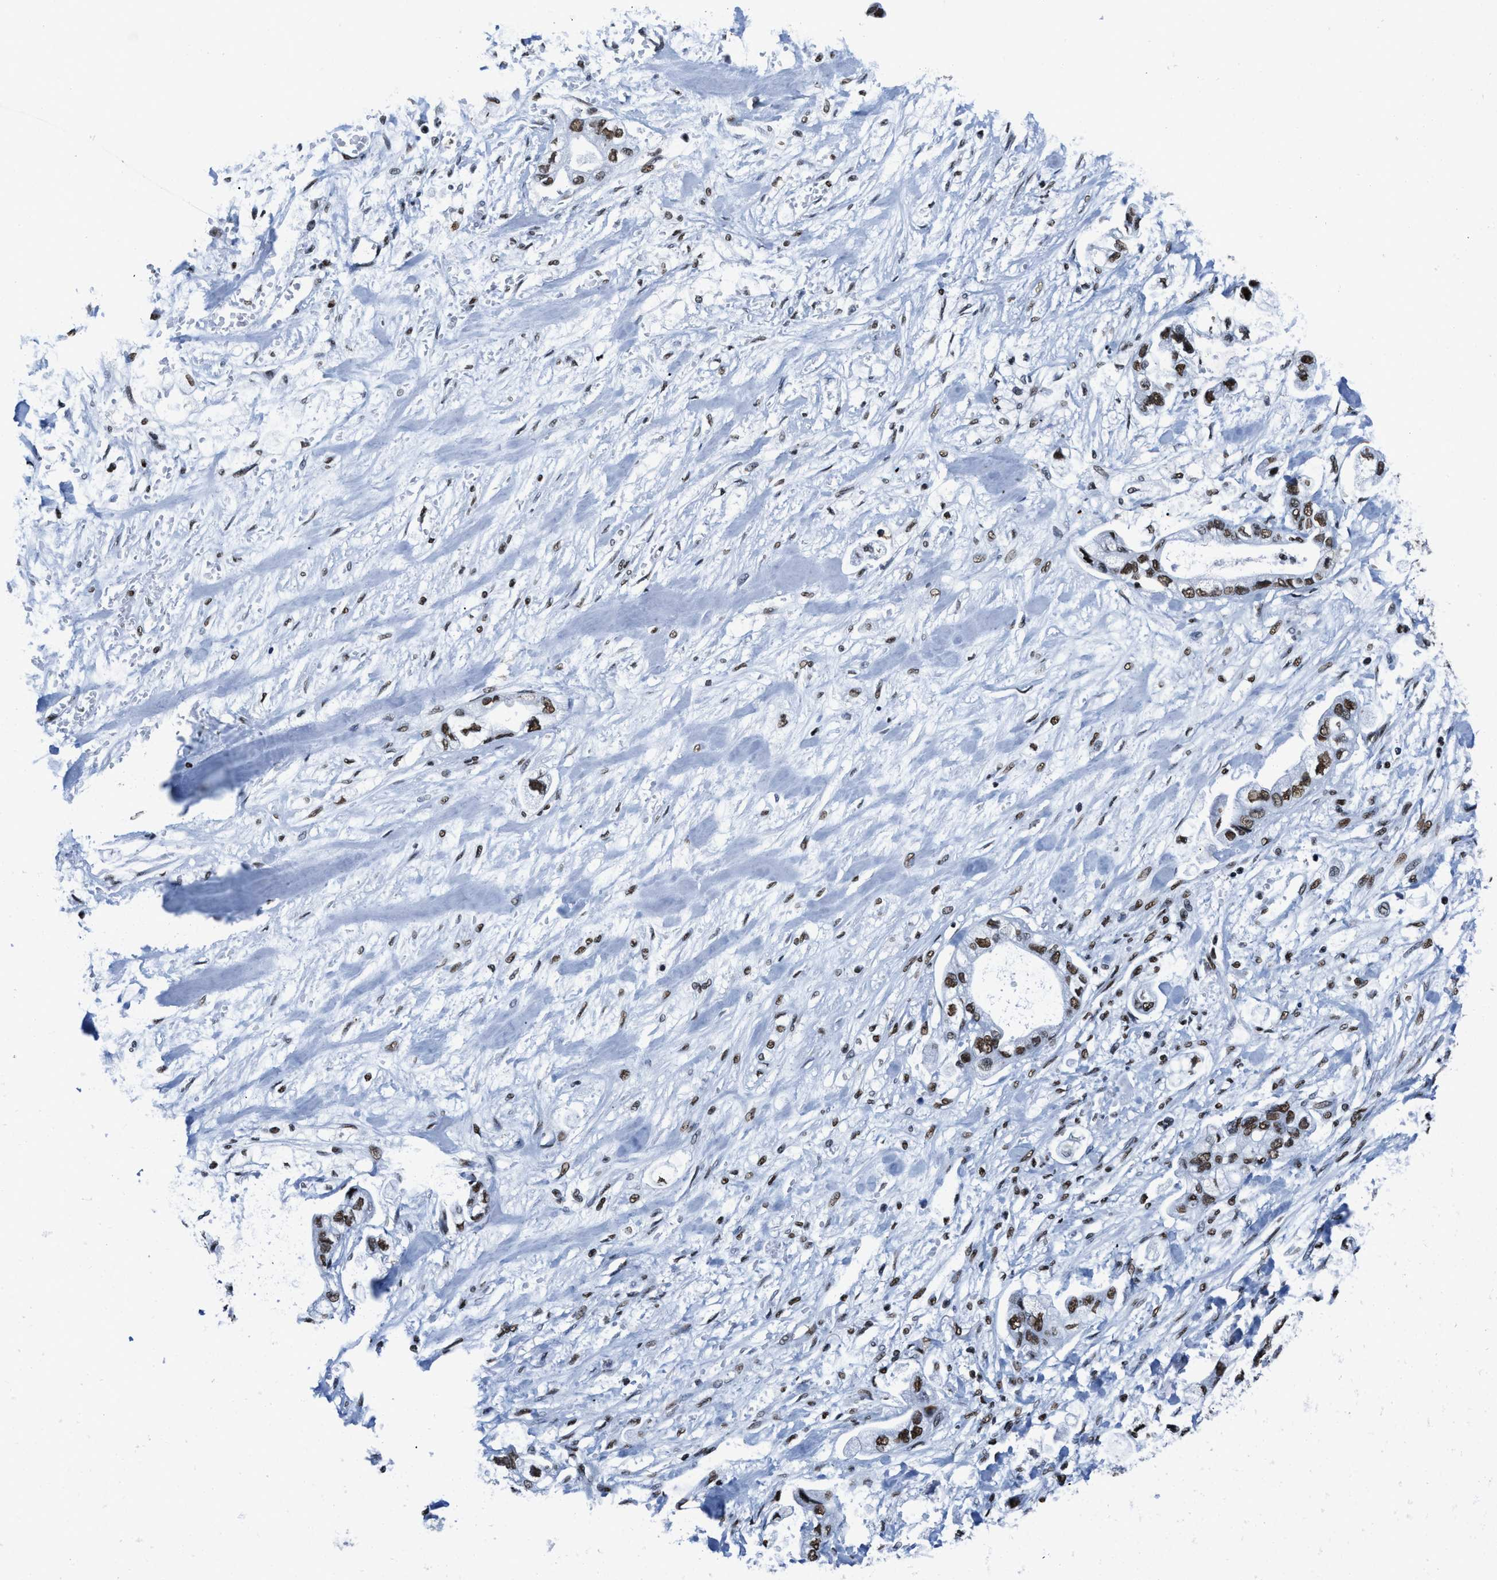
{"staining": {"intensity": "moderate", "quantity": ">75%", "location": "nuclear"}, "tissue": "stomach cancer", "cell_type": "Tumor cells", "image_type": "cancer", "snomed": [{"axis": "morphology", "description": "Normal tissue, NOS"}, {"axis": "morphology", "description": "Adenocarcinoma, NOS"}, {"axis": "topography", "description": "Stomach"}], "caption": "A medium amount of moderate nuclear positivity is present in approximately >75% of tumor cells in stomach adenocarcinoma tissue.", "gene": "SMARCC2", "patient": {"sex": "male", "age": 62}}